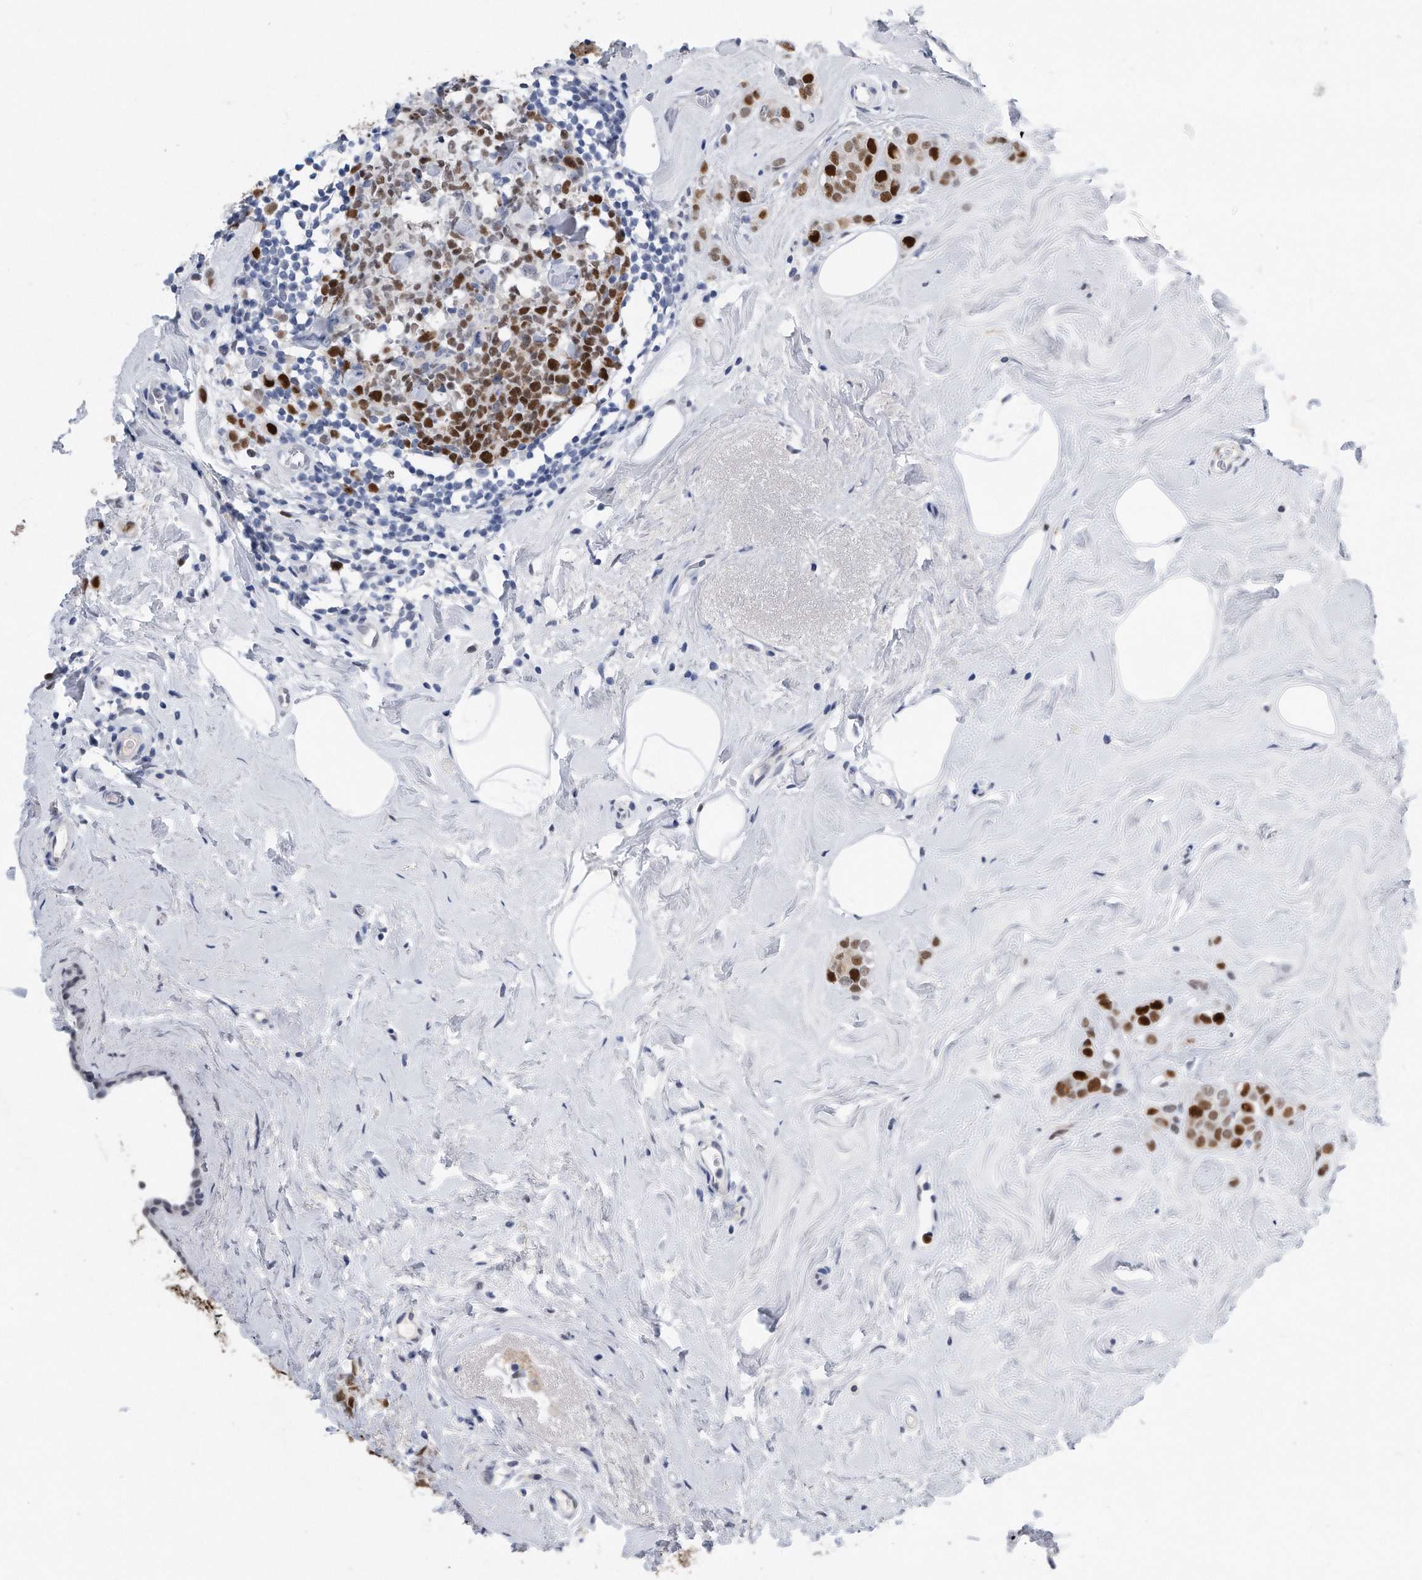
{"staining": {"intensity": "strong", "quantity": ">75%", "location": "nuclear"}, "tissue": "breast cancer", "cell_type": "Tumor cells", "image_type": "cancer", "snomed": [{"axis": "morphology", "description": "Lobular carcinoma"}, {"axis": "topography", "description": "Breast"}], "caption": "Immunohistochemical staining of breast lobular carcinoma shows strong nuclear protein expression in about >75% of tumor cells.", "gene": "PCNA", "patient": {"sex": "female", "age": 47}}